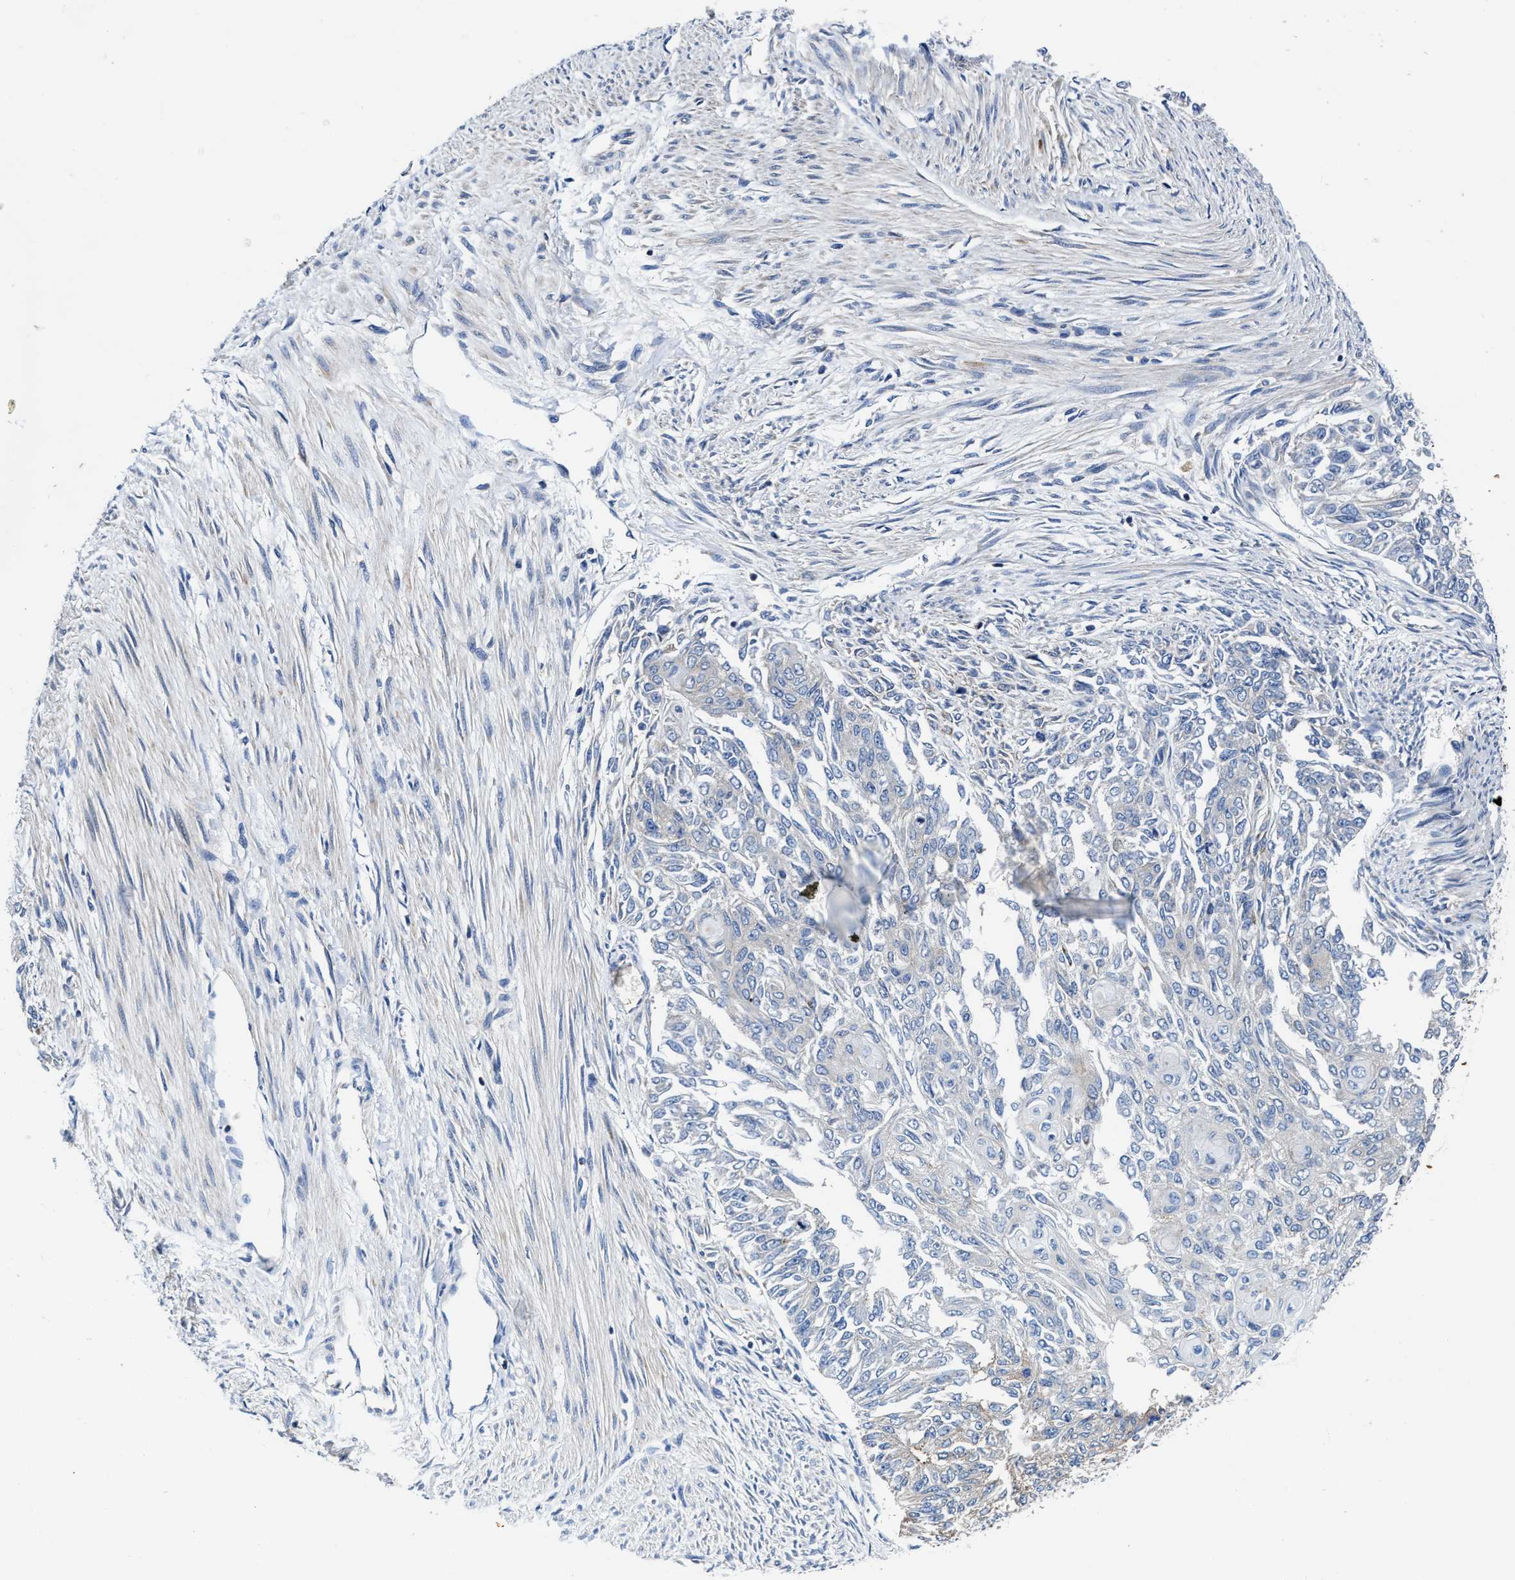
{"staining": {"intensity": "weak", "quantity": "<25%", "location": "cytoplasmic/membranous"}, "tissue": "endometrial cancer", "cell_type": "Tumor cells", "image_type": "cancer", "snomed": [{"axis": "morphology", "description": "Adenocarcinoma, NOS"}, {"axis": "topography", "description": "Endometrium"}], "caption": "Adenocarcinoma (endometrial) was stained to show a protein in brown. There is no significant expression in tumor cells. (Stains: DAB immunohistochemistry (IHC) with hematoxylin counter stain, Microscopy: brightfield microscopy at high magnification).", "gene": "PHLPP1", "patient": {"sex": "female", "age": 32}}